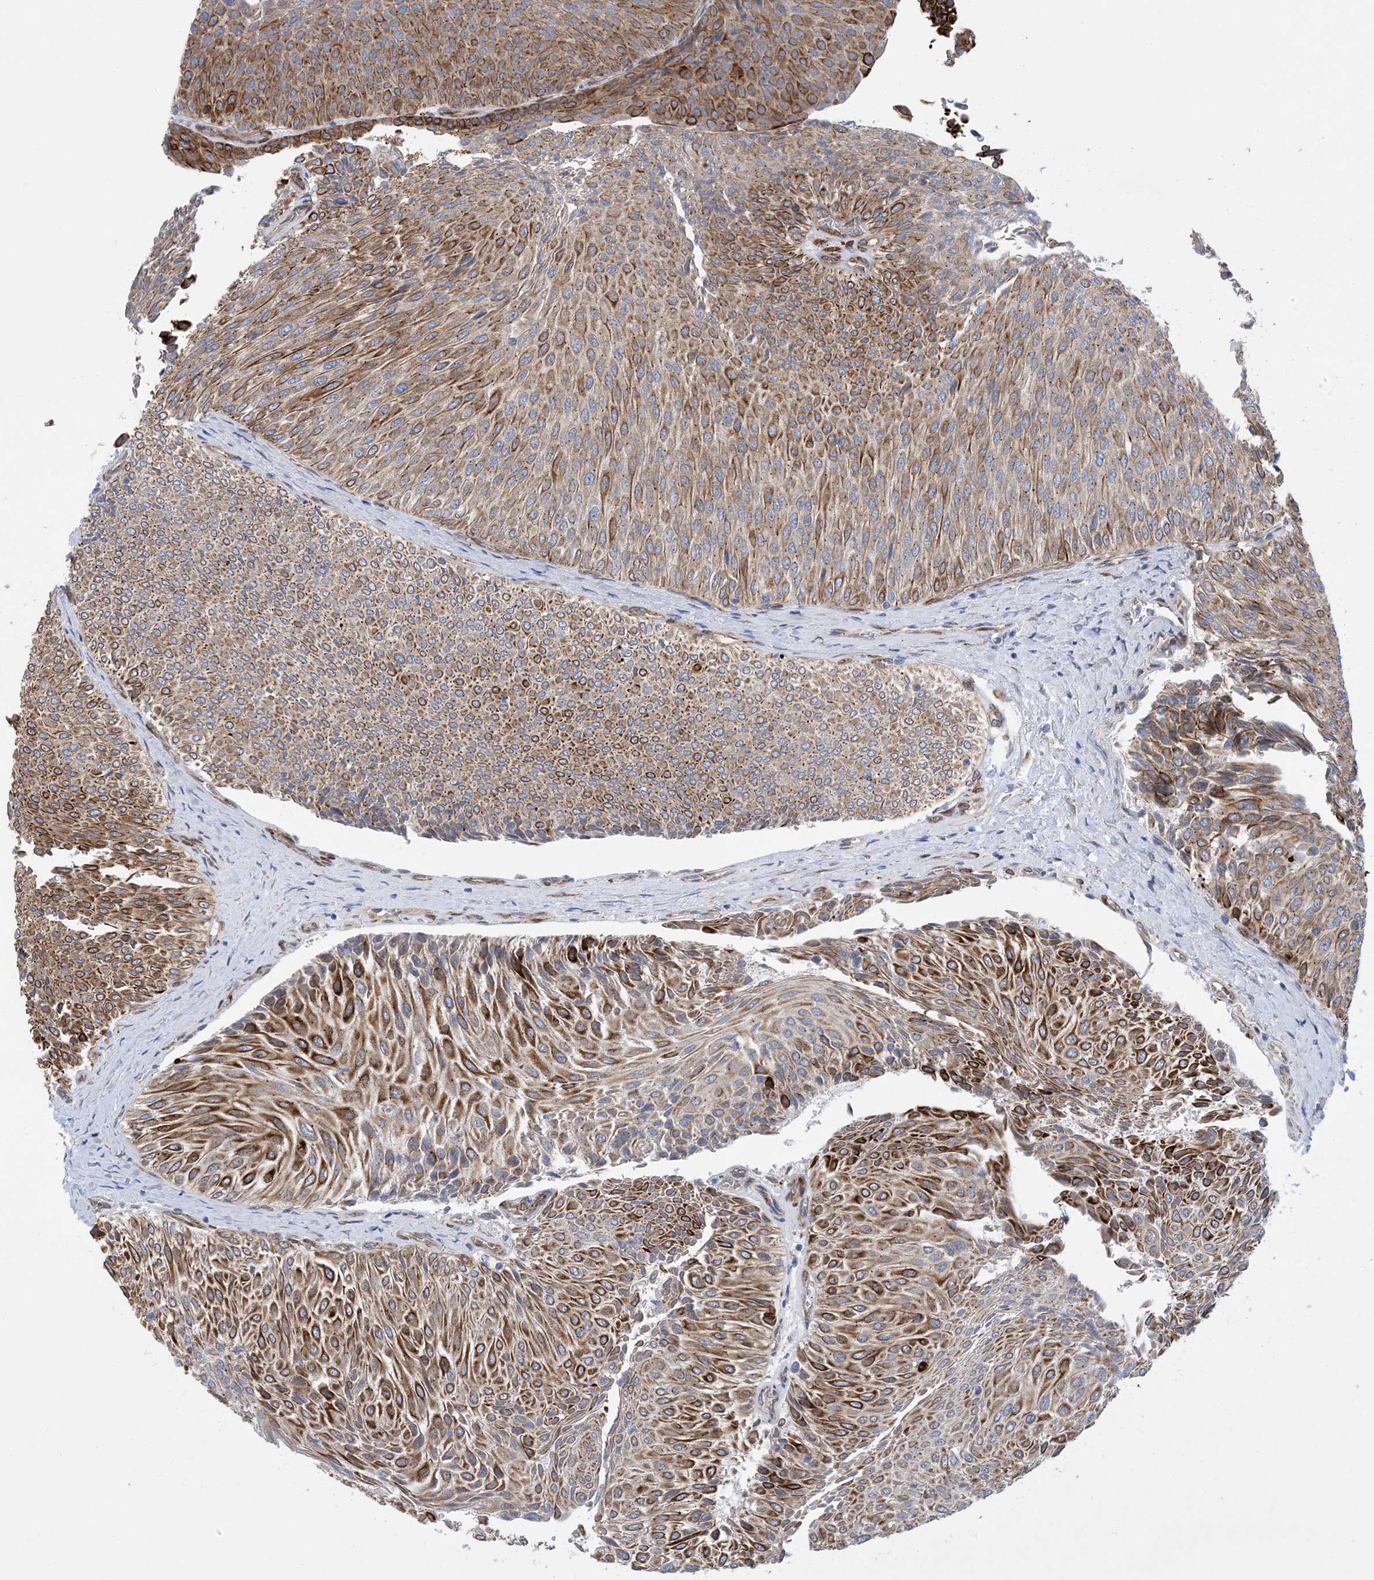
{"staining": {"intensity": "strong", "quantity": ">75%", "location": "cytoplasmic/membranous"}, "tissue": "urothelial cancer", "cell_type": "Tumor cells", "image_type": "cancer", "snomed": [{"axis": "morphology", "description": "Urothelial carcinoma, Low grade"}, {"axis": "topography", "description": "Urinary bladder"}], "caption": "The immunohistochemical stain labels strong cytoplasmic/membranous staining in tumor cells of low-grade urothelial carcinoma tissue.", "gene": "RBMS3", "patient": {"sex": "male", "age": 78}}